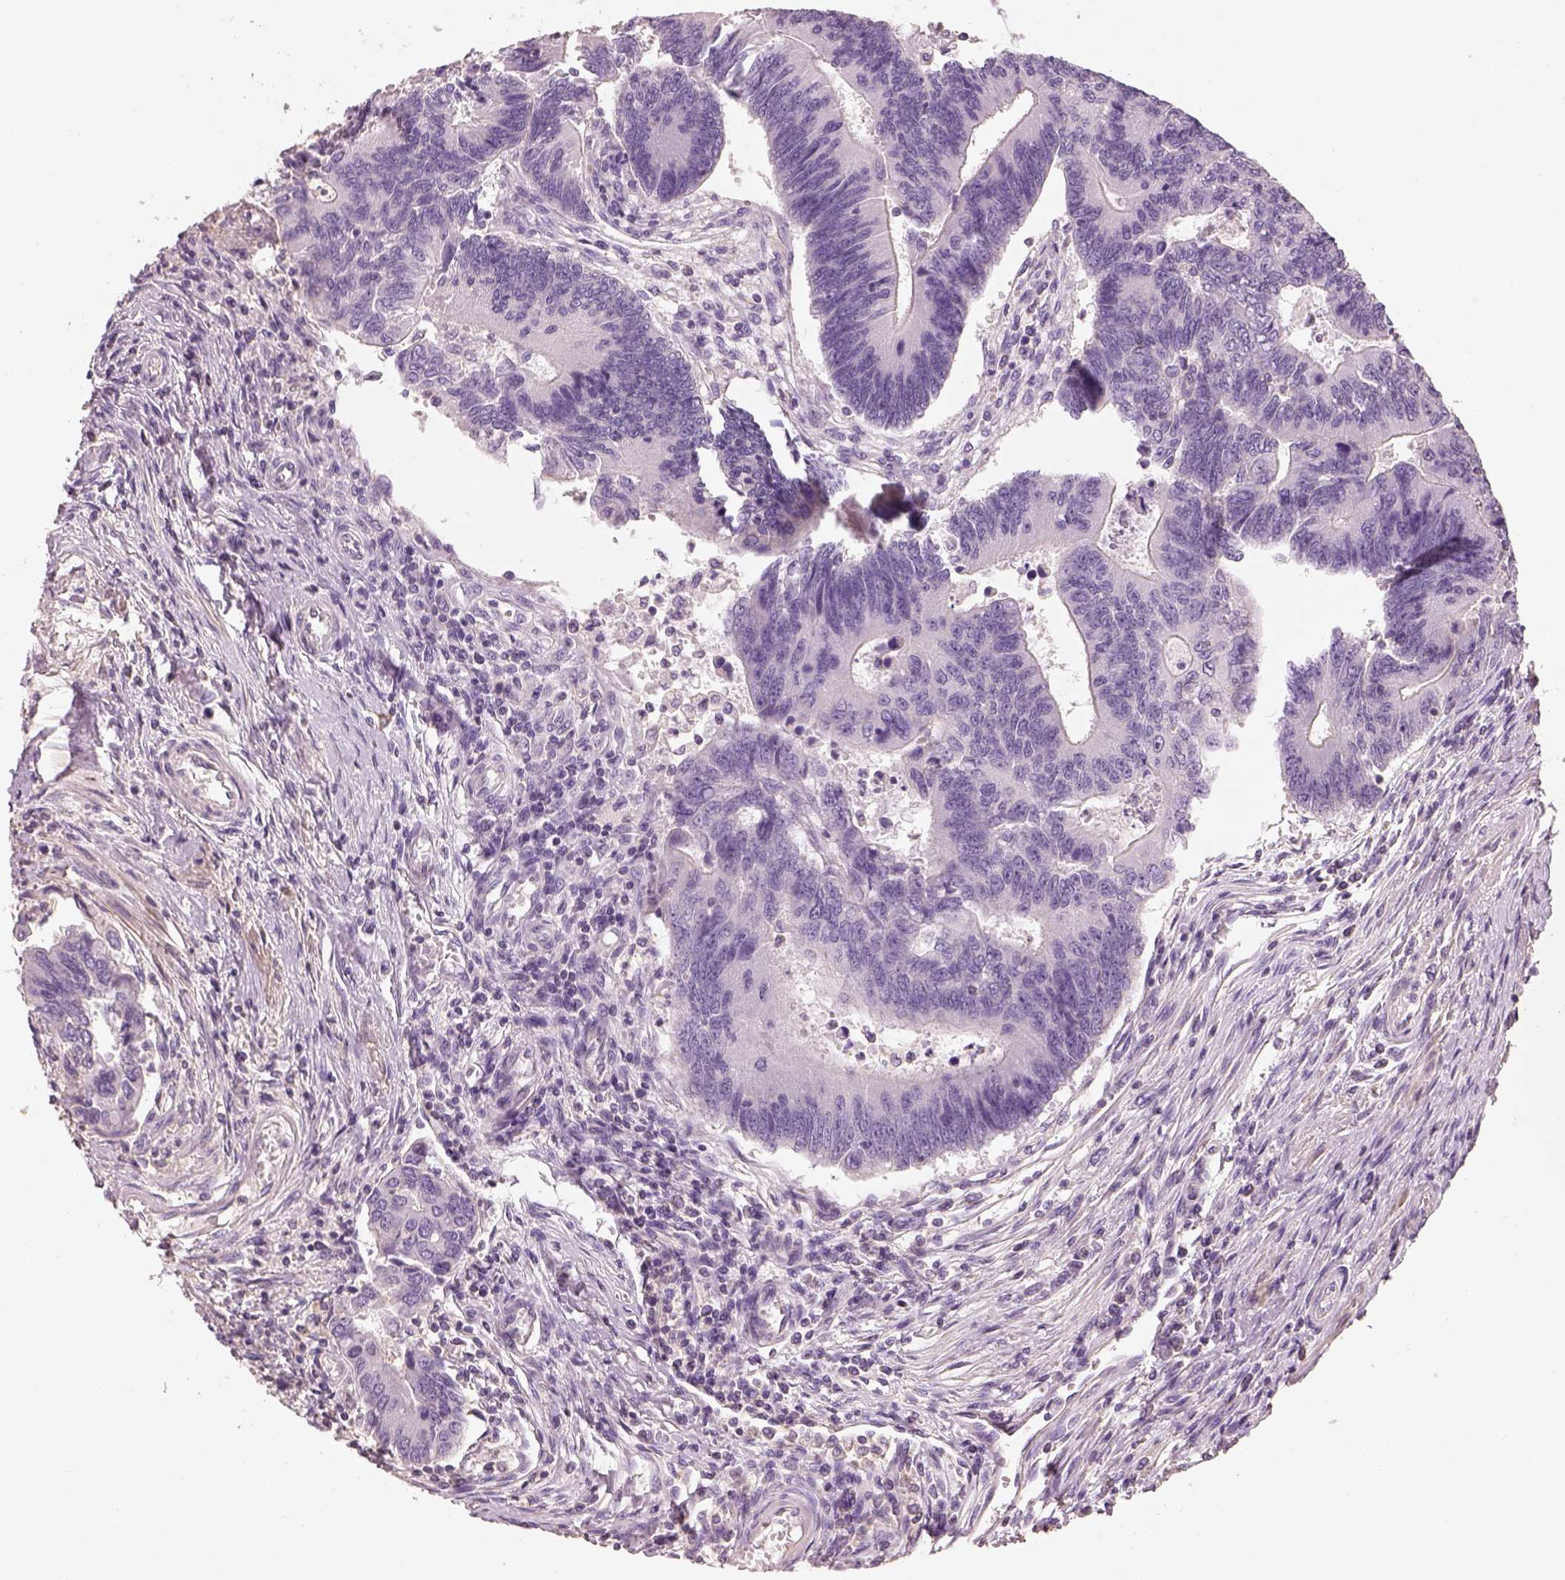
{"staining": {"intensity": "negative", "quantity": "none", "location": "none"}, "tissue": "colorectal cancer", "cell_type": "Tumor cells", "image_type": "cancer", "snomed": [{"axis": "morphology", "description": "Adenocarcinoma, NOS"}, {"axis": "topography", "description": "Colon"}], "caption": "A high-resolution micrograph shows IHC staining of adenocarcinoma (colorectal), which displays no significant expression in tumor cells.", "gene": "OTUD6A", "patient": {"sex": "female", "age": 67}}